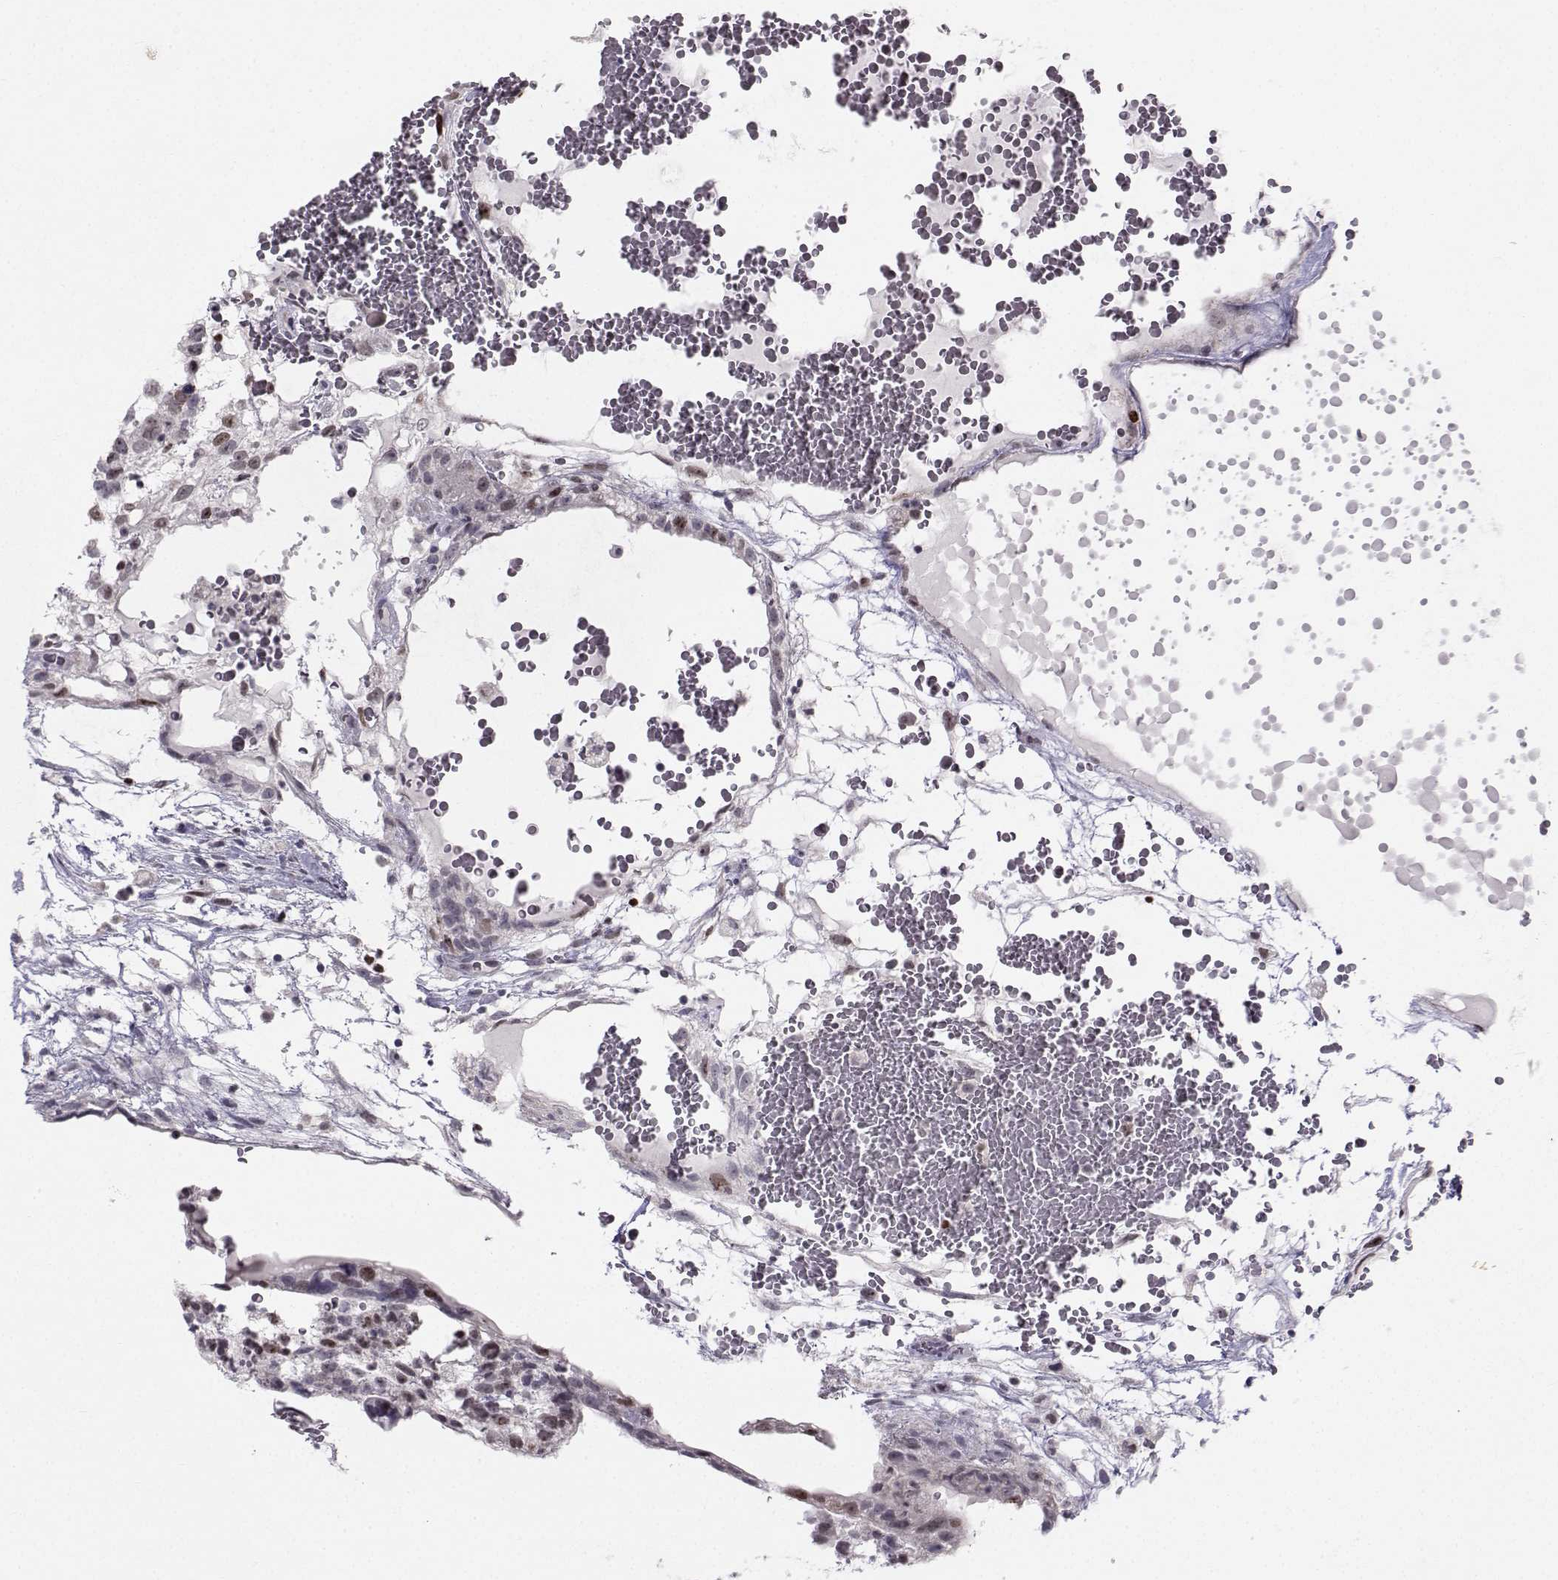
{"staining": {"intensity": "moderate", "quantity": "25%-75%", "location": "nuclear"}, "tissue": "testis cancer", "cell_type": "Tumor cells", "image_type": "cancer", "snomed": [{"axis": "morphology", "description": "Normal tissue, NOS"}, {"axis": "morphology", "description": "Carcinoma, Embryonal, NOS"}, {"axis": "topography", "description": "Testis"}], "caption": "High-magnification brightfield microscopy of testis cancer (embryonal carcinoma) stained with DAB (brown) and counterstained with hematoxylin (blue). tumor cells exhibit moderate nuclear staining is present in approximately25%-75% of cells.", "gene": "LRP8", "patient": {"sex": "male", "age": 32}}